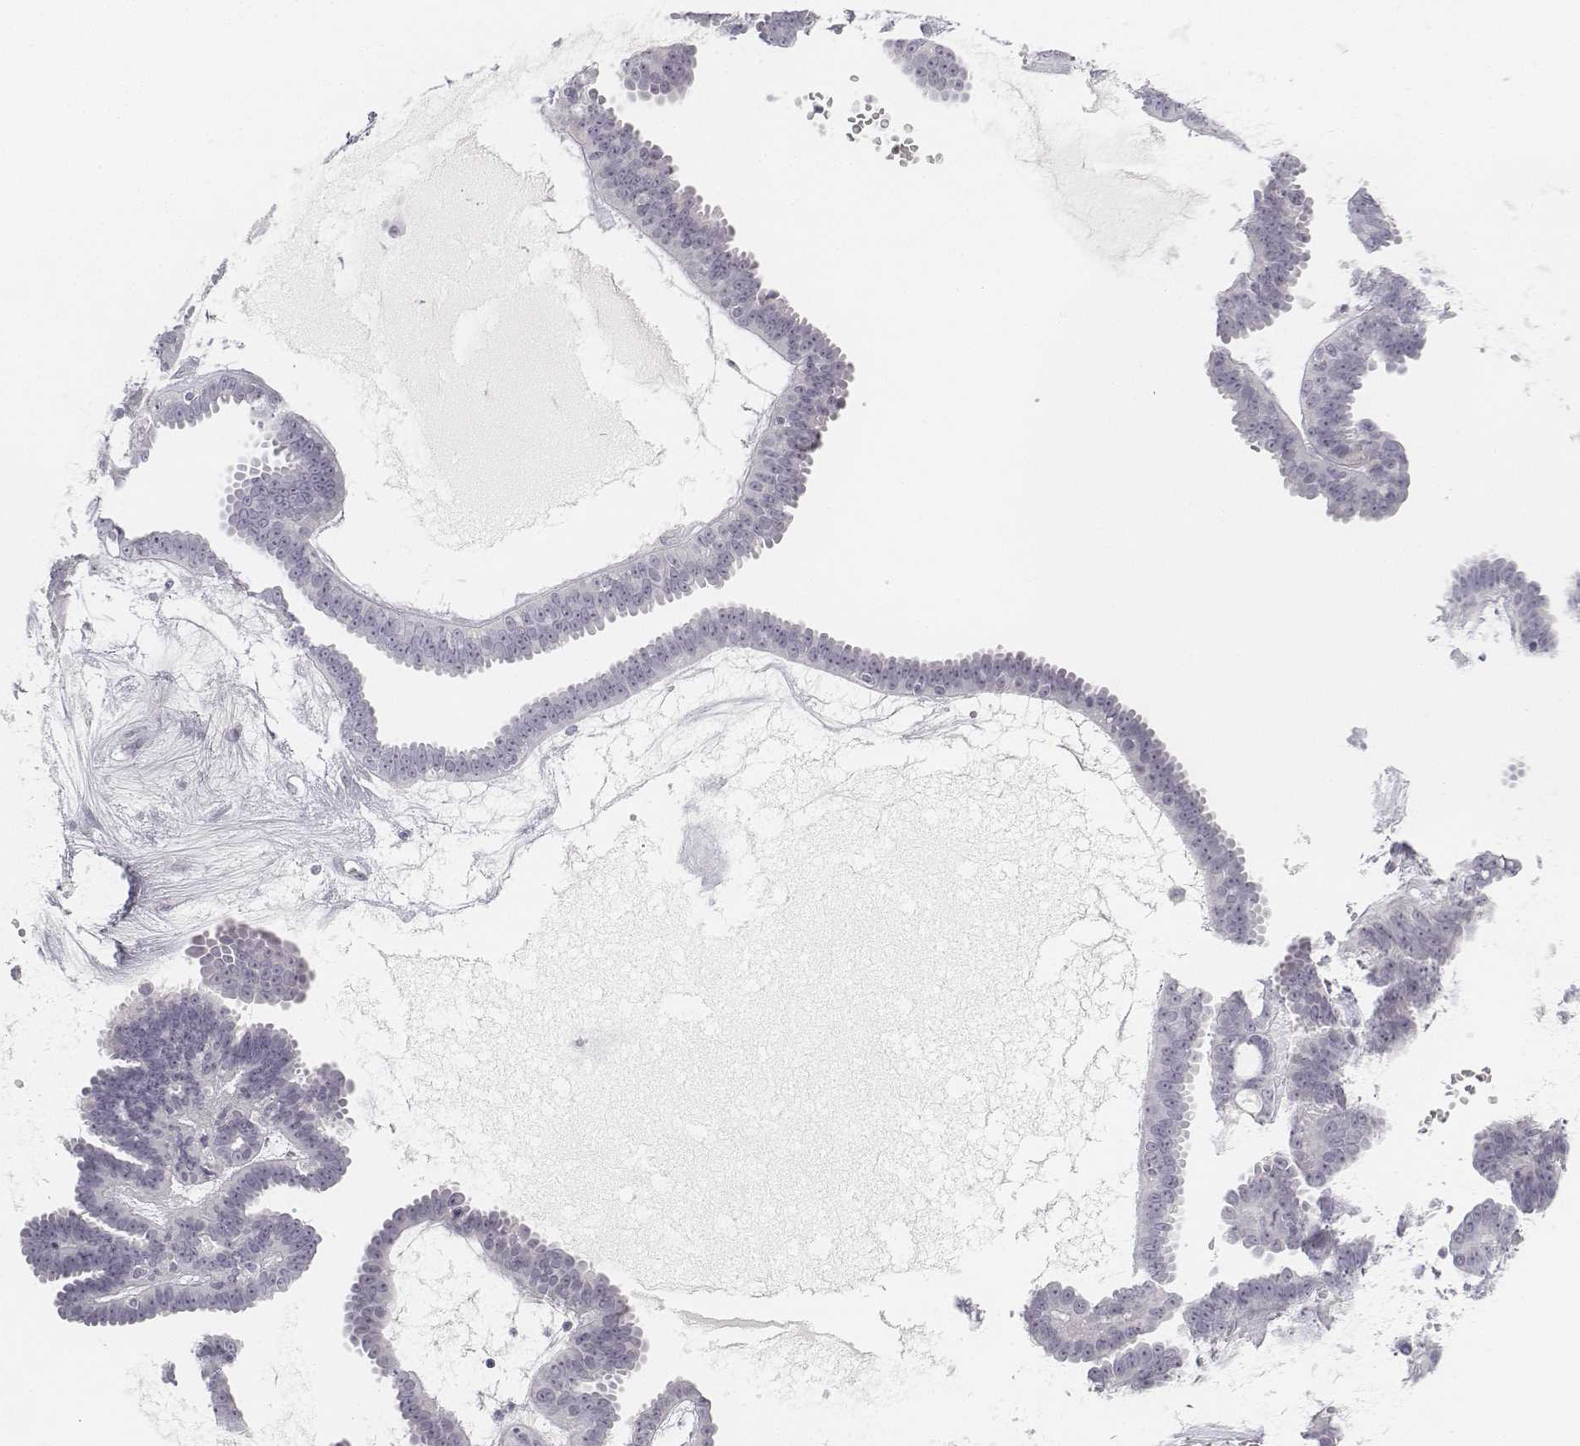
{"staining": {"intensity": "negative", "quantity": "none", "location": "none"}, "tissue": "ovarian cancer", "cell_type": "Tumor cells", "image_type": "cancer", "snomed": [{"axis": "morphology", "description": "Cystadenocarcinoma, serous, NOS"}, {"axis": "topography", "description": "Ovary"}], "caption": "IHC histopathology image of neoplastic tissue: ovarian cancer (serous cystadenocarcinoma) stained with DAB (3,3'-diaminobenzidine) displays no significant protein staining in tumor cells.", "gene": "KRT25", "patient": {"sex": "female", "age": 71}}